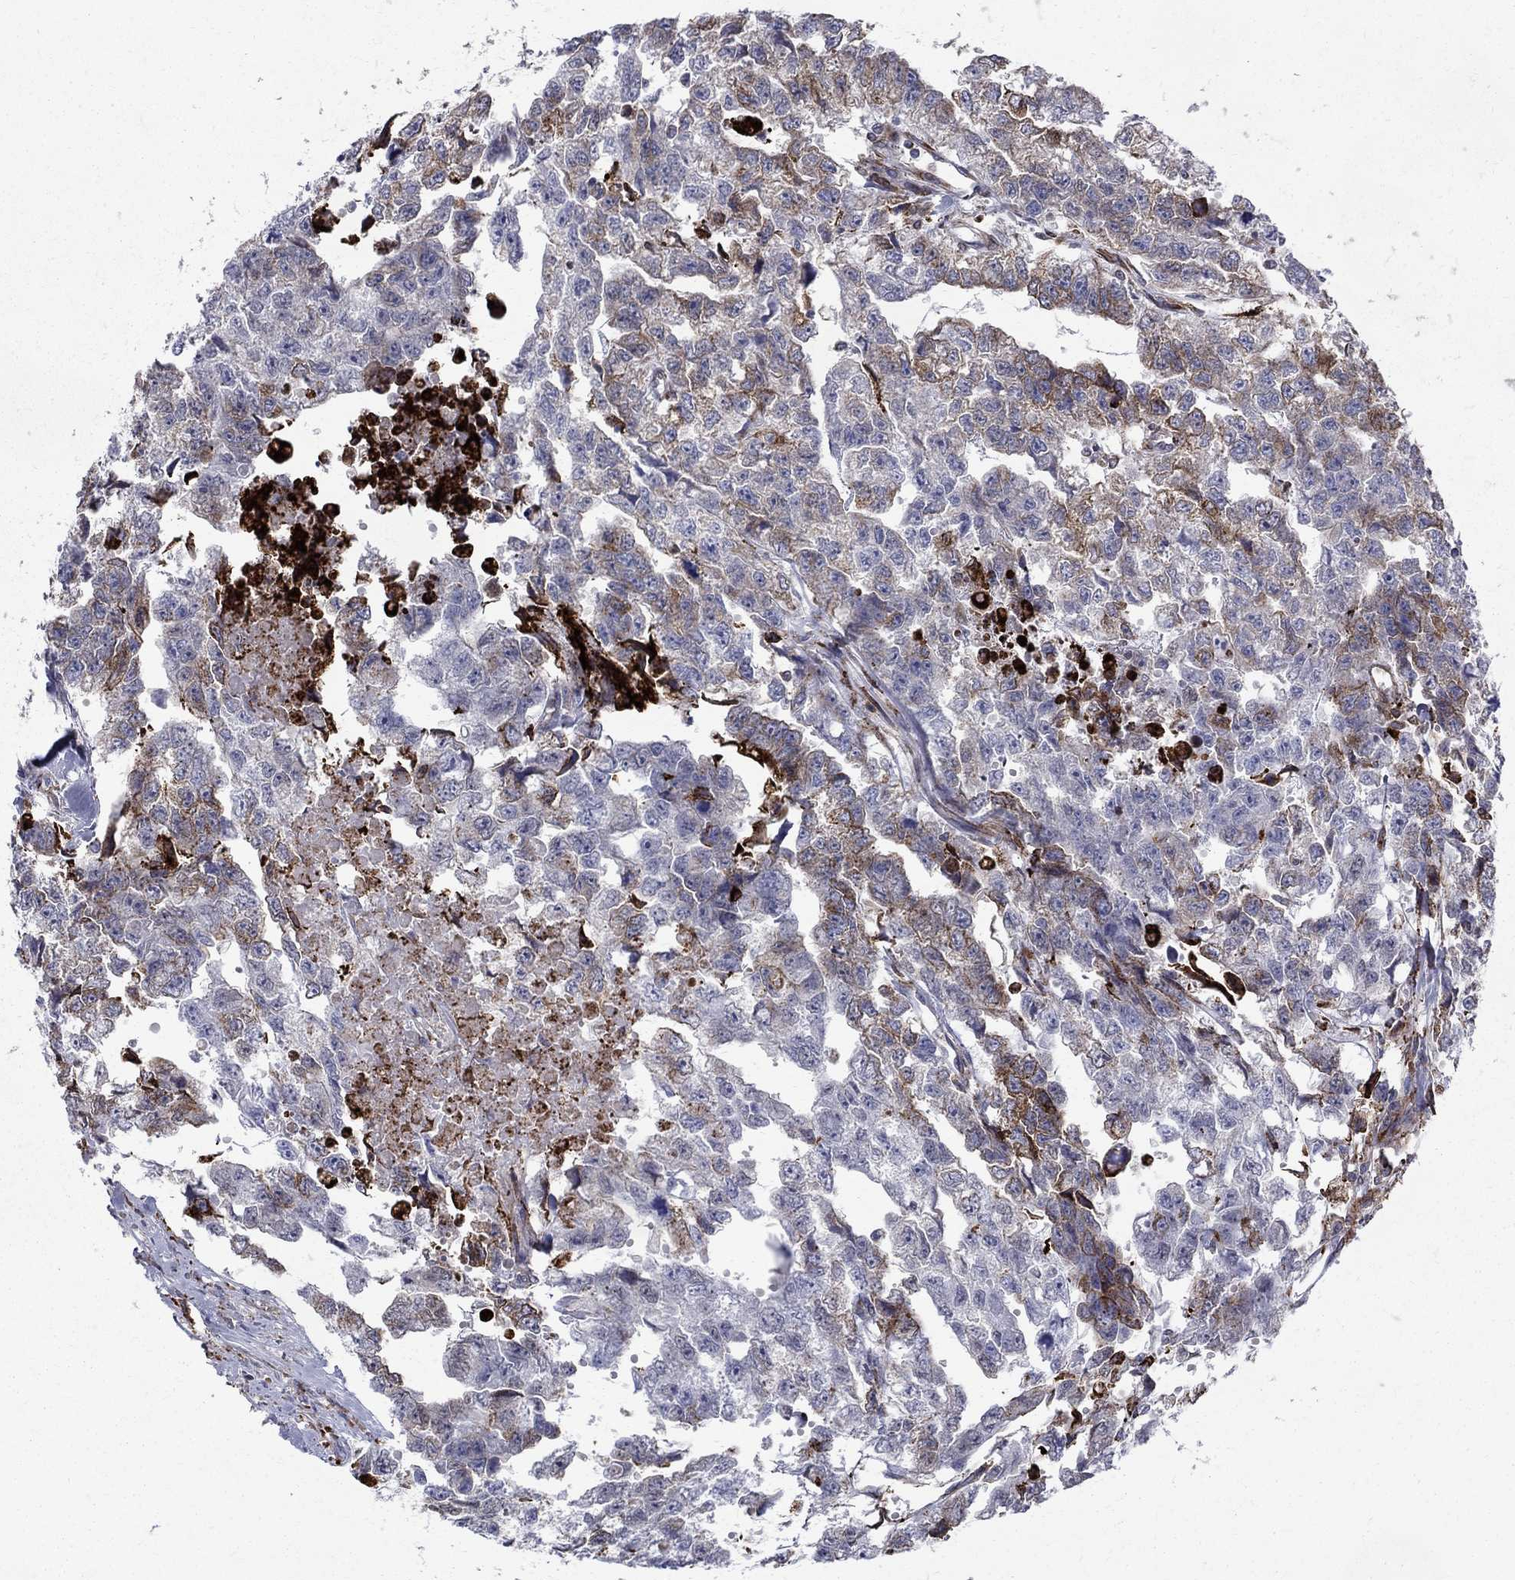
{"staining": {"intensity": "strong", "quantity": "<25%", "location": "cytoplasmic/membranous"}, "tissue": "testis cancer", "cell_type": "Tumor cells", "image_type": "cancer", "snomed": [{"axis": "morphology", "description": "Carcinoma, Embryonal, NOS"}, {"axis": "morphology", "description": "Teratoma, malignant, NOS"}, {"axis": "topography", "description": "Testis"}], "caption": "The immunohistochemical stain labels strong cytoplasmic/membranous expression in tumor cells of testis embryonal carcinoma tissue. The protein of interest is shown in brown color, while the nuclei are stained blue.", "gene": "CAB39L", "patient": {"sex": "male", "age": 44}}